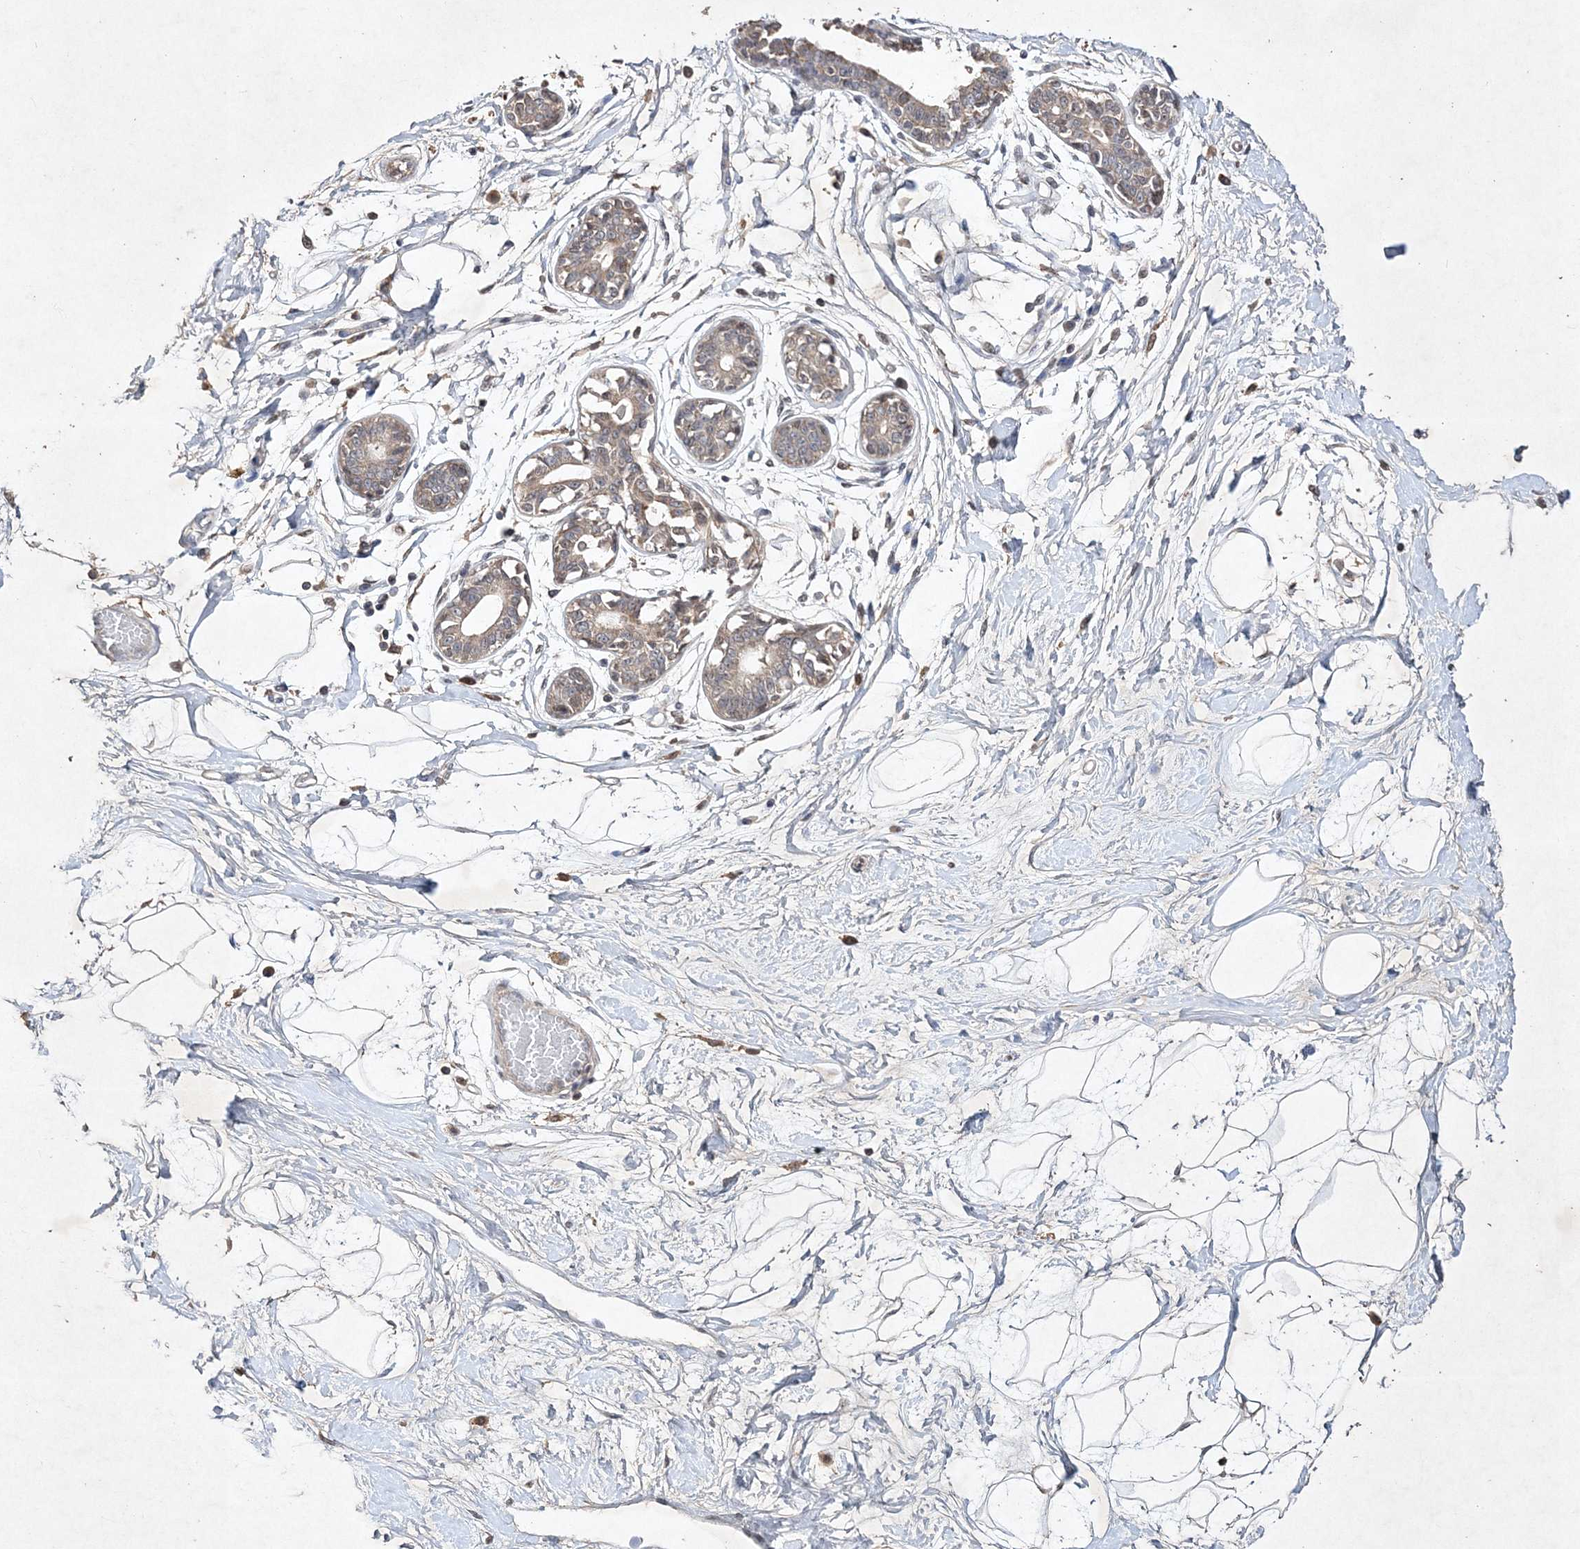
{"staining": {"intensity": "negative", "quantity": "none", "location": "none"}, "tissue": "breast", "cell_type": "Adipocytes", "image_type": "normal", "snomed": [{"axis": "morphology", "description": "Normal tissue, NOS"}, {"axis": "topography", "description": "Breast"}], "caption": "The IHC histopathology image has no significant staining in adipocytes of breast.", "gene": "C3orf38", "patient": {"sex": "female", "age": 45}}